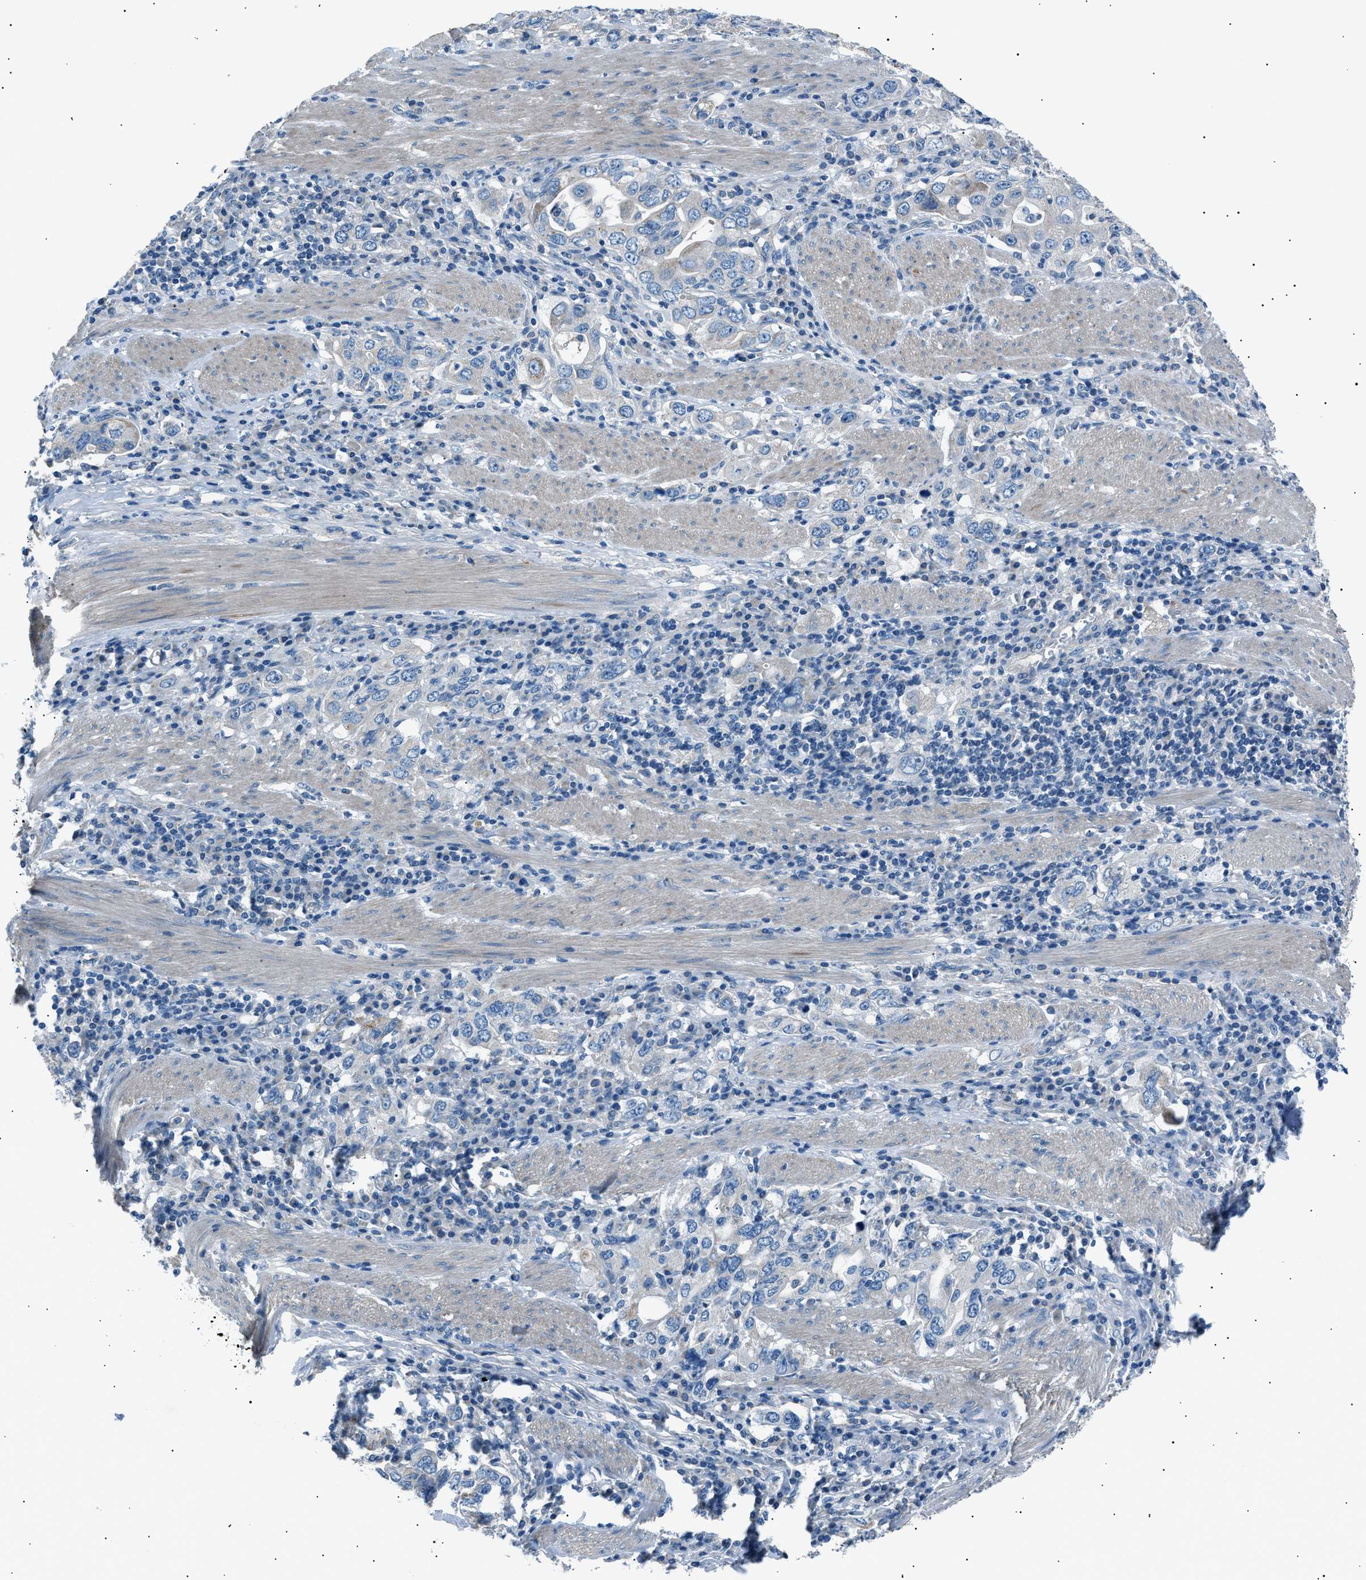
{"staining": {"intensity": "negative", "quantity": "none", "location": "none"}, "tissue": "stomach cancer", "cell_type": "Tumor cells", "image_type": "cancer", "snomed": [{"axis": "morphology", "description": "Adenocarcinoma, NOS"}, {"axis": "topography", "description": "Stomach, upper"}], "caption": "Immunohistochemical staining of adenocarcinoma (stomach) demonstrates no significant staining in tumor cells.", "gene": "LRRC37B", "patient": {"sex": "male", "age": 62}}